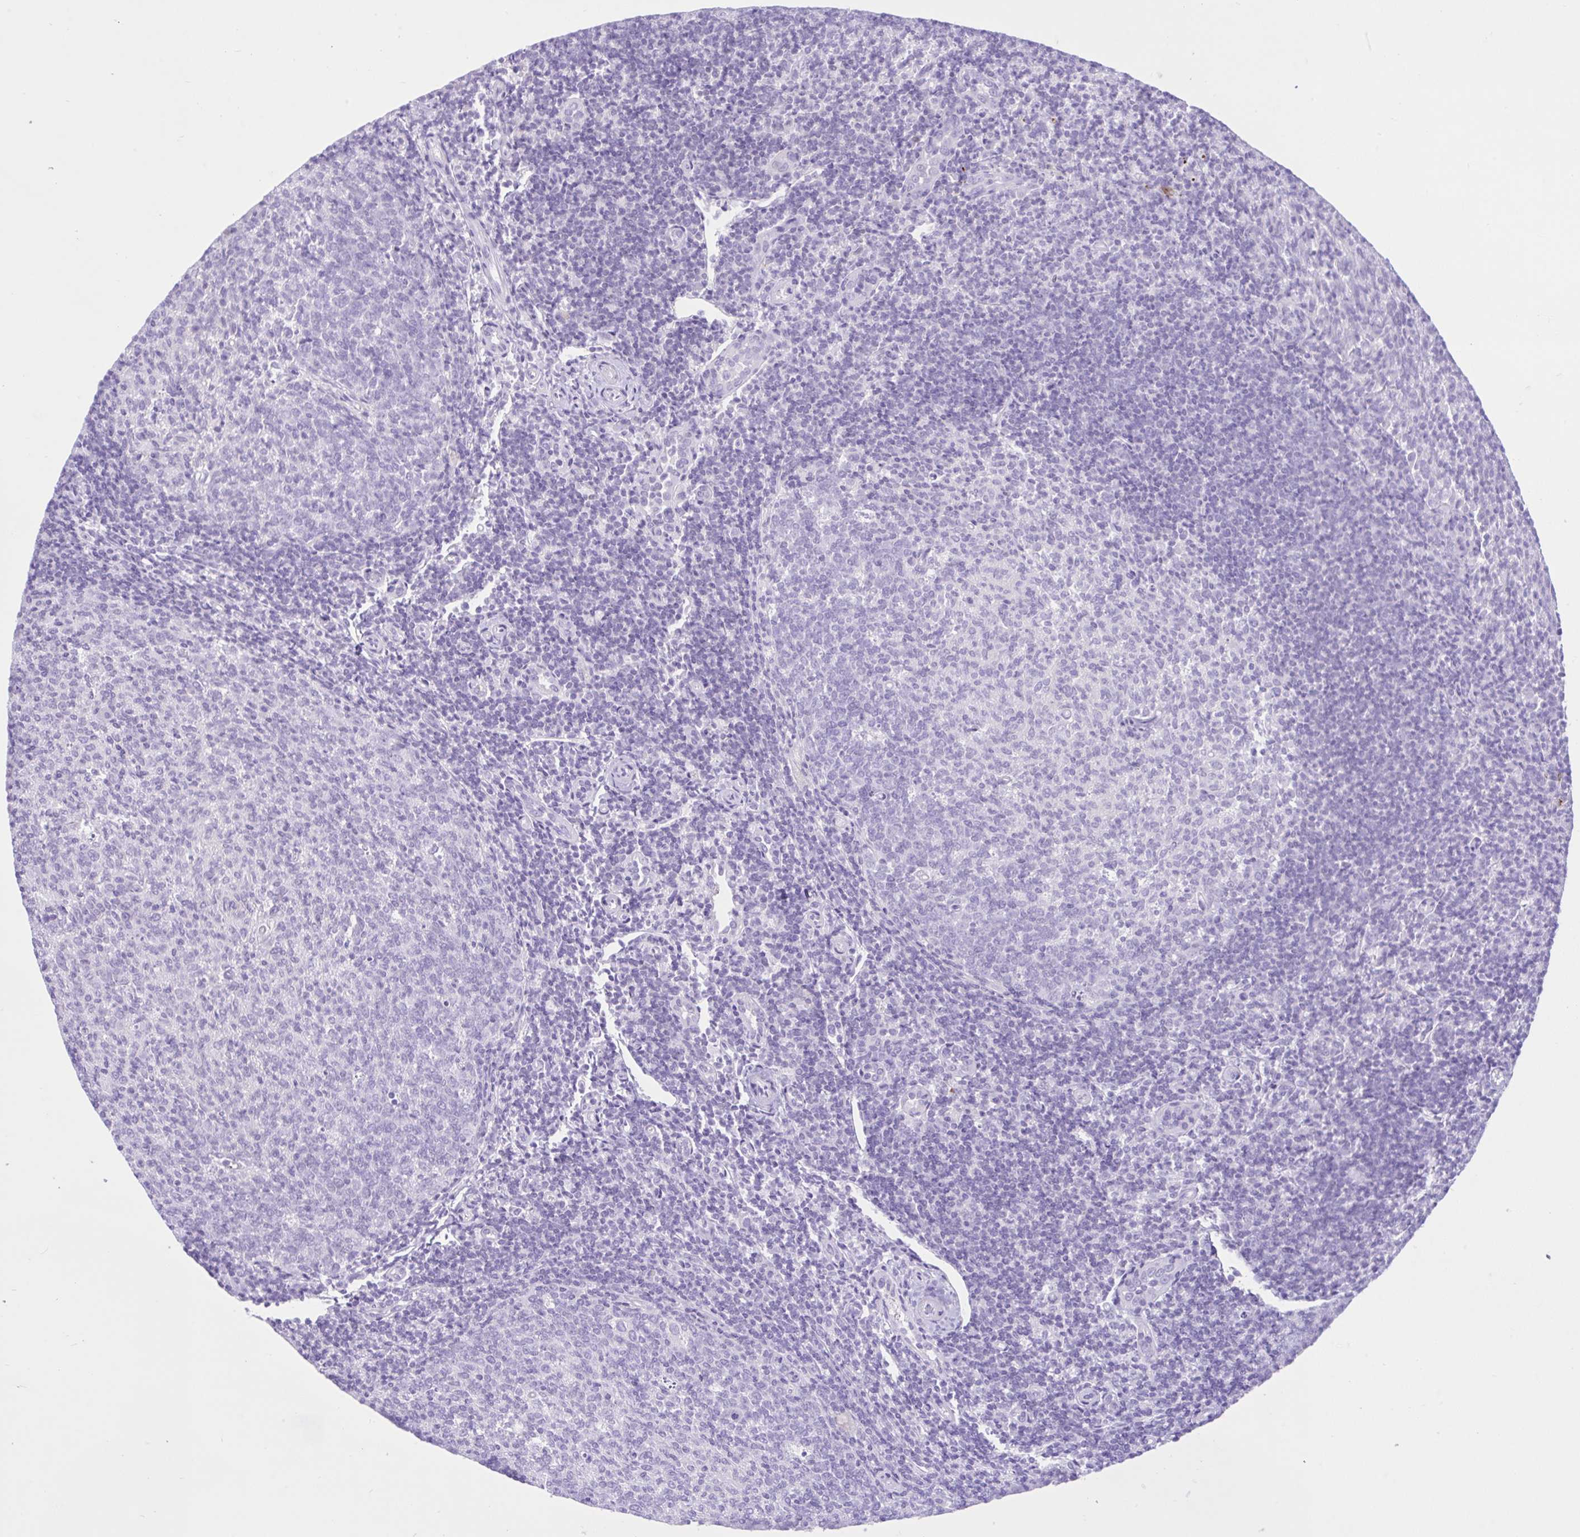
{"staining": {"intensity": "negative", "quantity": "none", "location": "none"}, "tissue": "tonsil", "cell_type": "Germinal center cells", "image_type": "normal", "snomed": [{"axis": "morphology", "description": "Normal tissue, NOS"}, {"axis": "topography", "description": "Tonsil"}], "caption": "Germinal center cells show no significant staining in benign tonsil. (DAB immunohistochemistry visualized using brightfield microscopy, high magnification).", "gene": "ZNF101", "patient": {"sex": "female", "age": 10}}